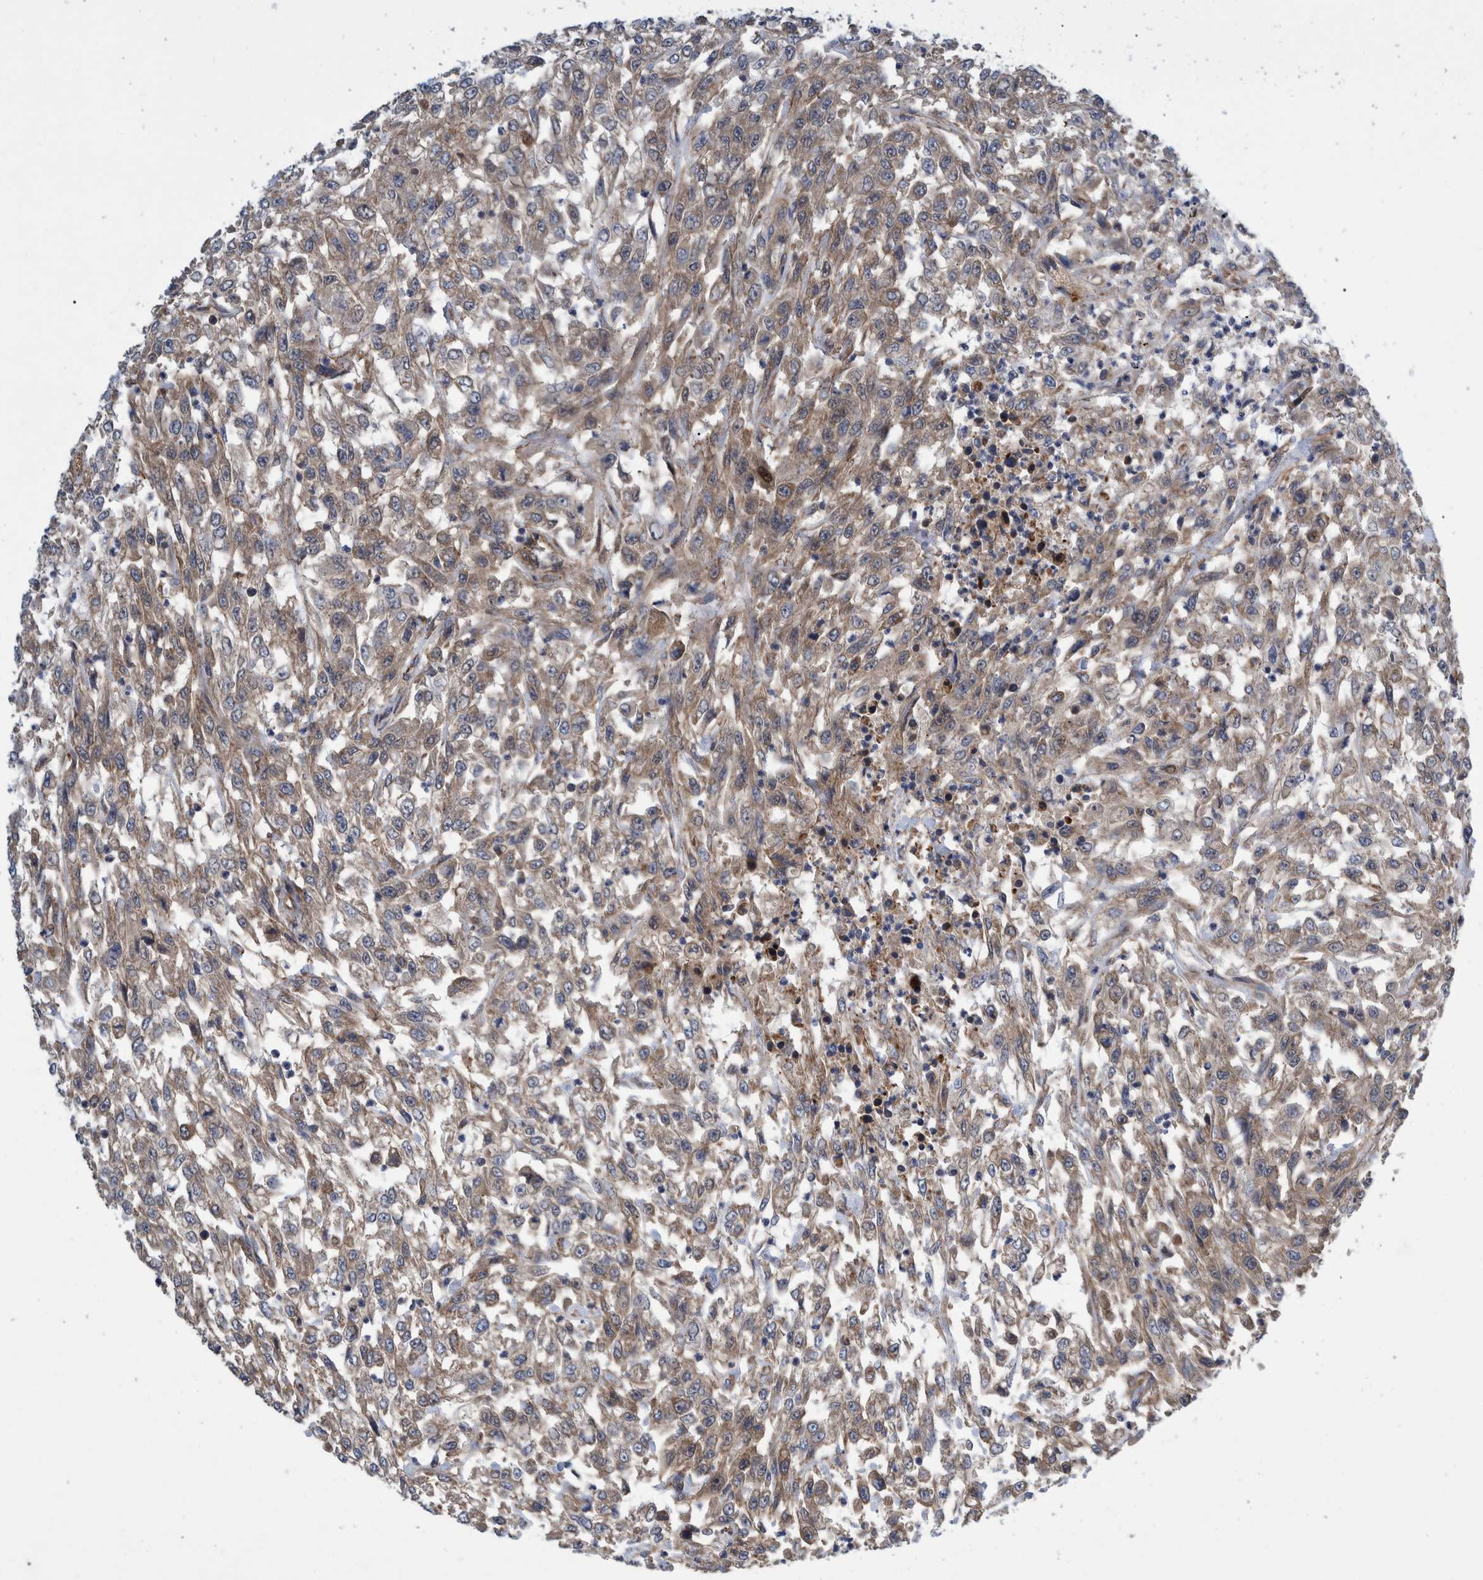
{"staining": {"intensity": "moderate", "quantity": ">75%", "location": "cytoplasmic/membranous"}, "tissue": "urothelial cancer", "cell_type": "Tumor cells", "image_type": "cancer", "snomed": [{"axis": "morphology", "description": "Urothelial carcinoma, High grade"}, {"axis": "topography", "description": "Urinary bladder"}], "caption": "Immunohistochemistry histopathology image of urothelial cancer stained for a protein (brown), which shows medium levels of moderate cytoplasmic/membranous staining in about >75% of tumor cells.", "gene": "GRPEL2", "patient": {"sex": "male", "age": 46}}